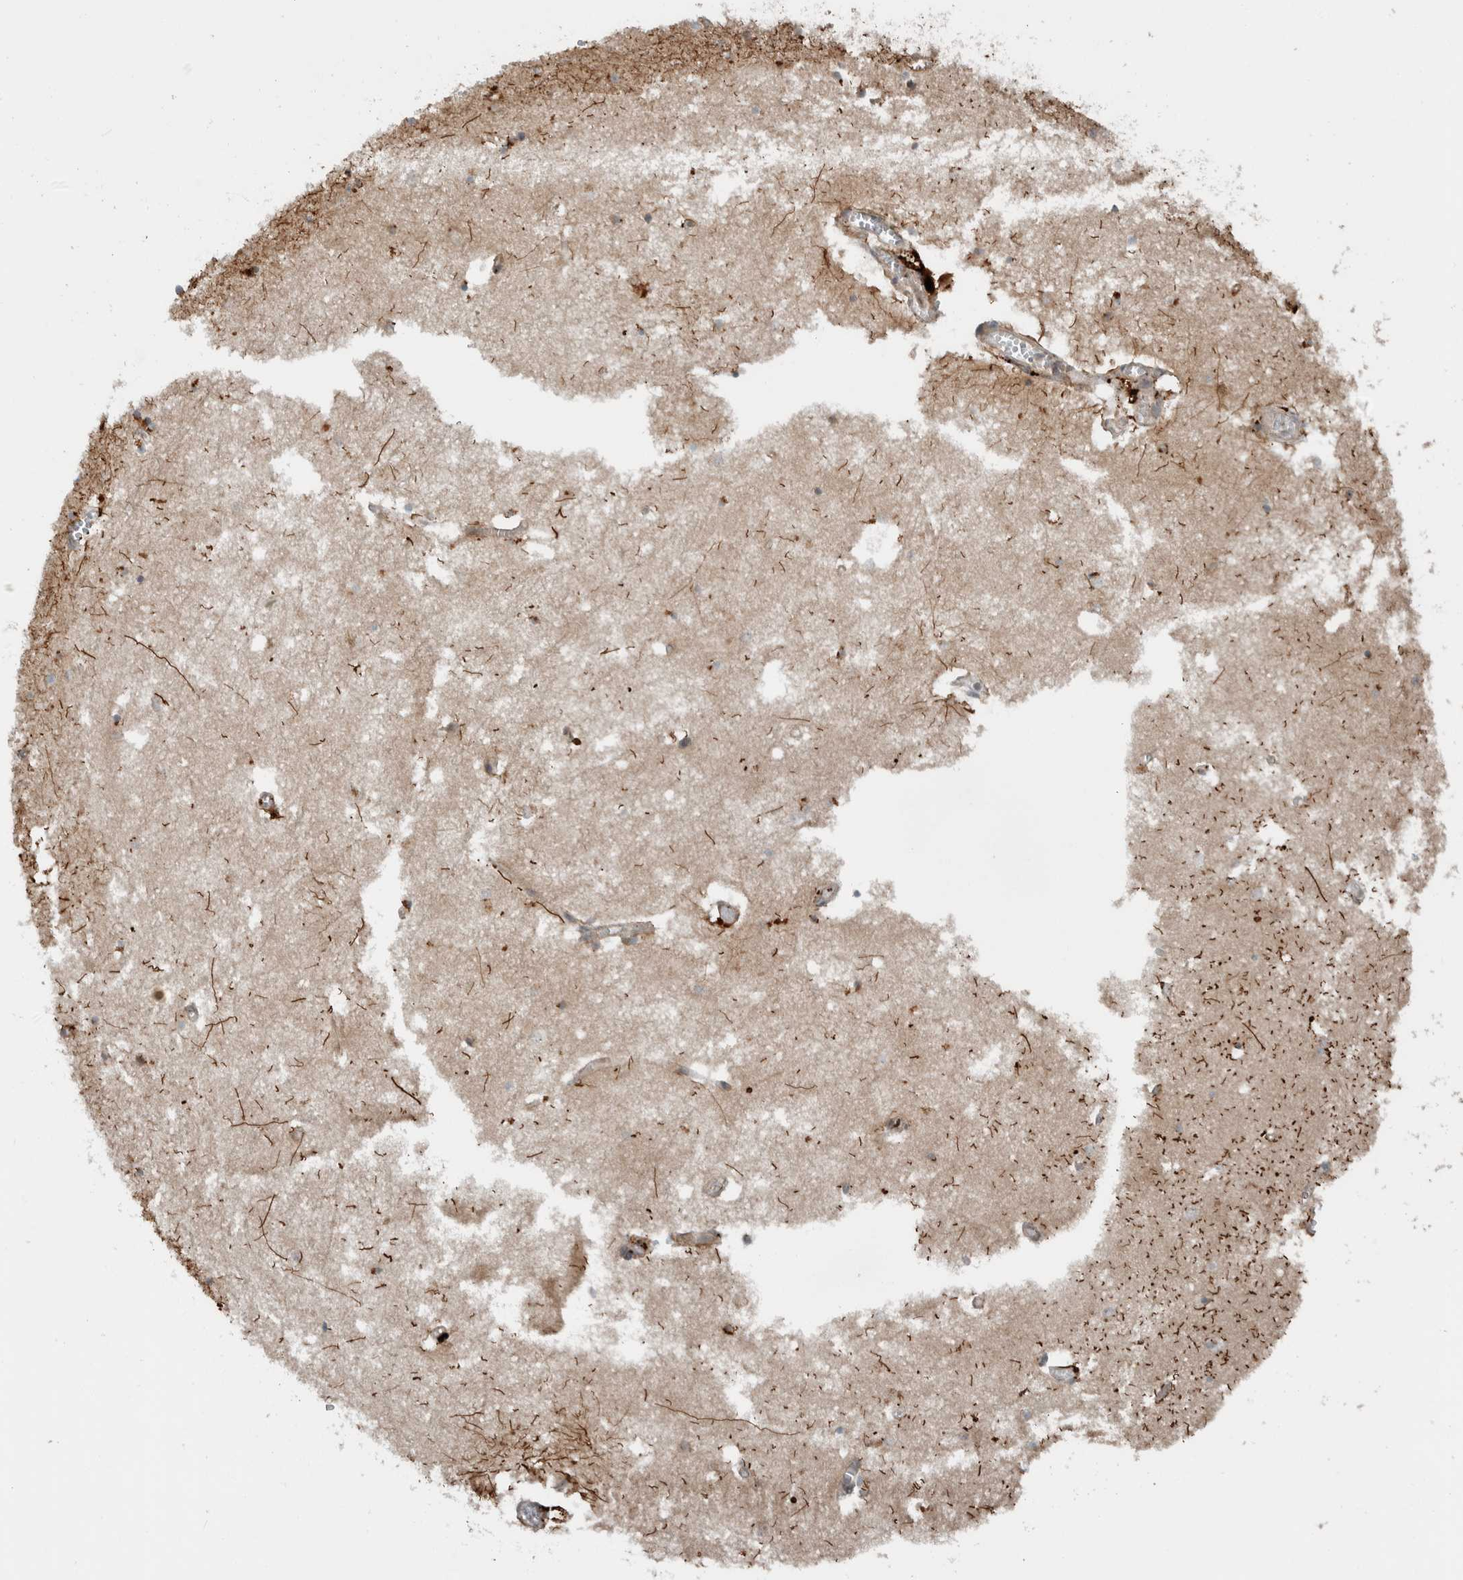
{"staining": {"intensity": "strong", "quantity": ">75%", "location": "cytoplasmic/membranous"}, "tissue": "hippocampus", "cell_type": "Glial cells", "image_type": "normal", "snomed": [{"axis": "morphology", "description": "Normal tissue, NOS"}, {"axis": "topography", "description": "Hippocampus"}], "caption": "A high-resolution micrograph shows IHC staining of unremarkable hippocampus, which shows strong cytoplasmic/membranous expression in about >75% of glial cells. (Stains: DAB in brown, nuclei in blue, Microscopy: brightfield microscopy at high magnification).", "gene": "GIGYF1", "patient": {"sex": "male", "age": 70}}